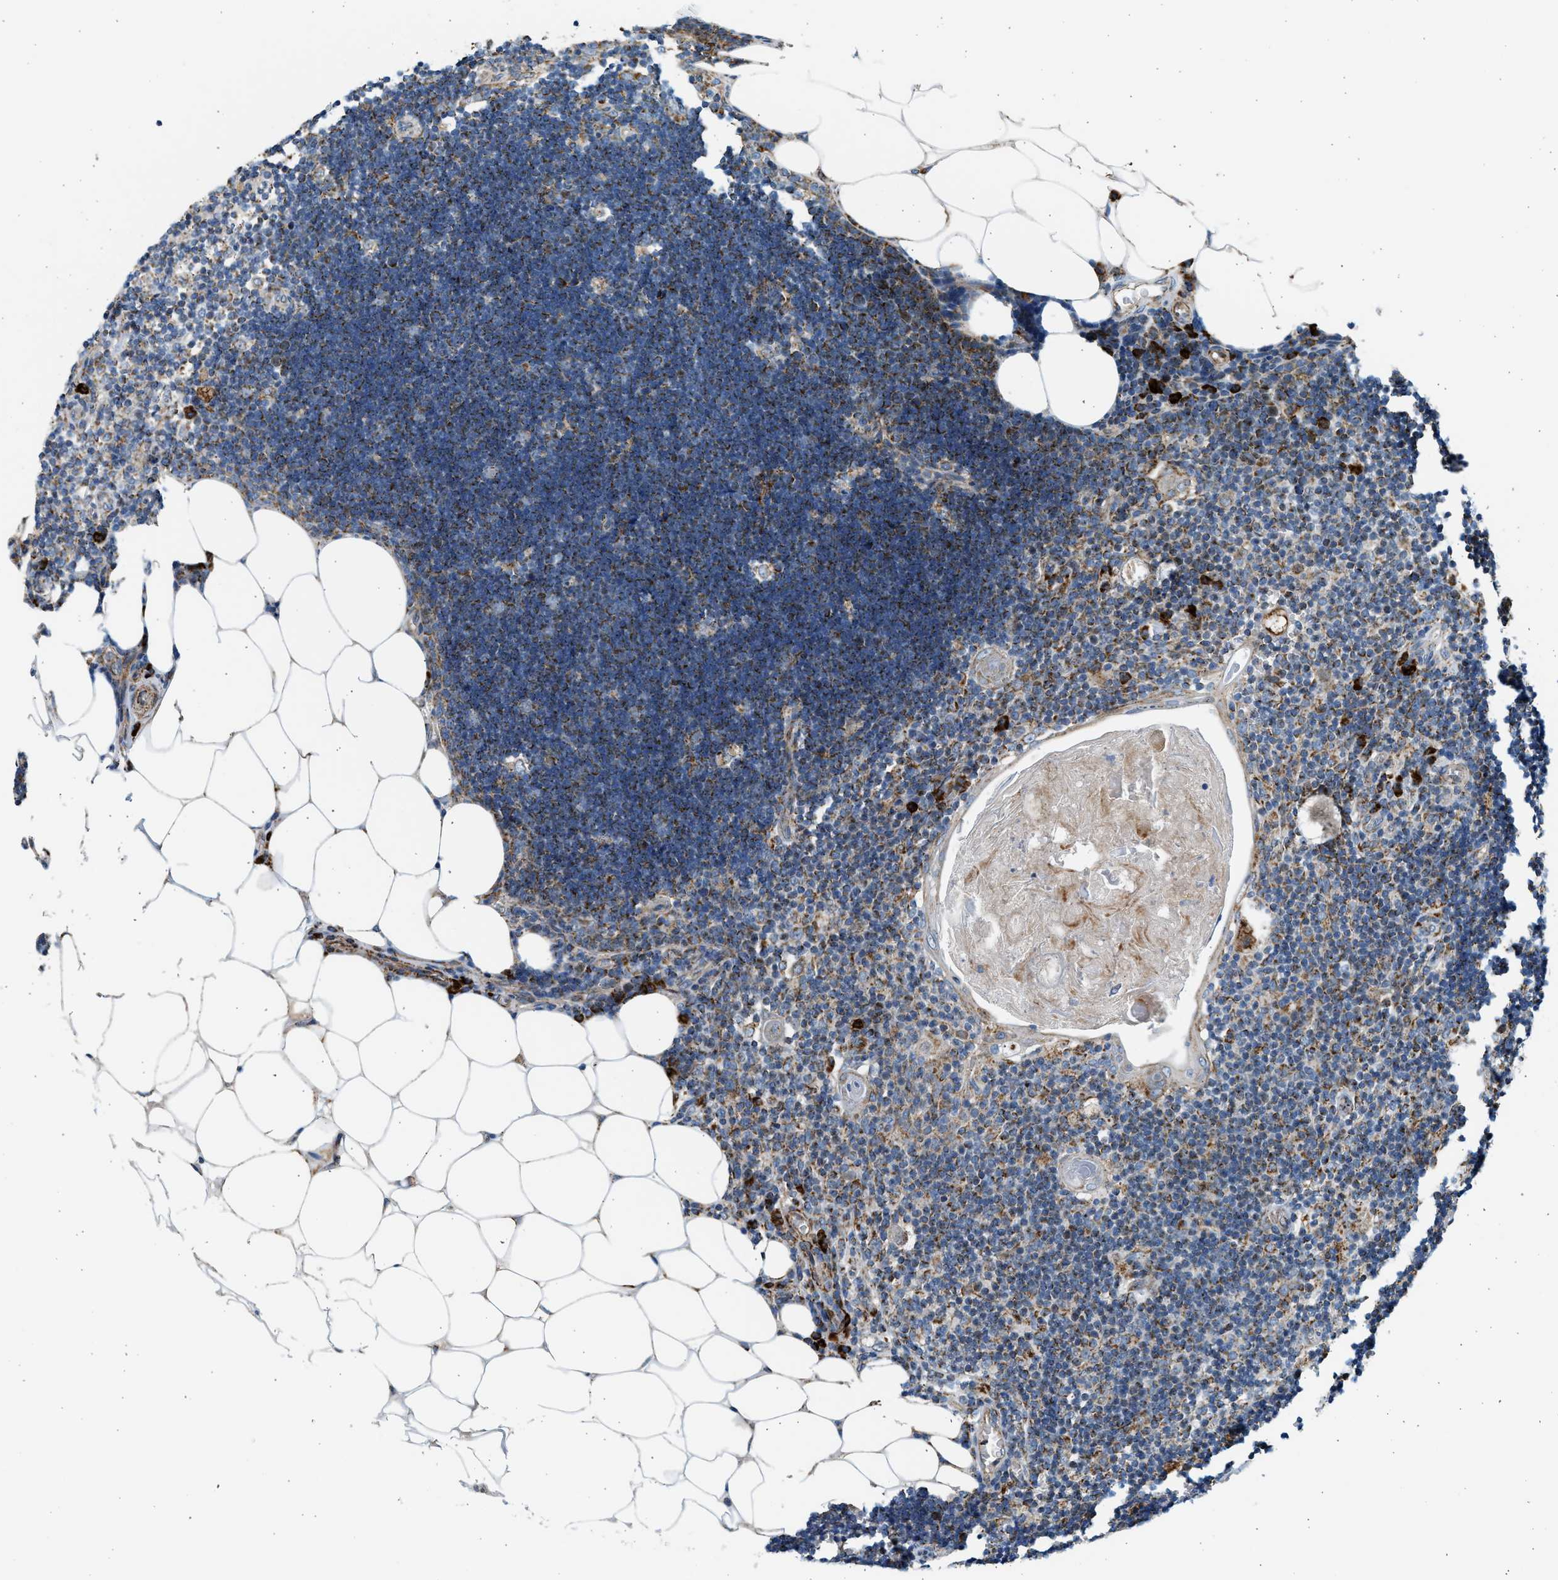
{"staining": {"intensity": "moderate", "quantity": ">75%", "location": "cytoplasmic/membranous"}, "tissue": "lymph node", "cell_type": "Germinal center cells", "image_type": "normal", "snomed": [{"axis": "morphology", "description": "Normal tissue, NOS"}, {"axis": "topography", "description": "Lymph node"}], "caption": "An IHC histopathology image of benign tissue is shown. Protein staining in brown labels moderate cytoplasmic/membranous positivity in lymph node within germinal center cells. (brown staining indicates protein expression, while blue staining denotes nuclei).", "gene": "KCNMB3", "patient": {"sex": "male", "age": 33}}